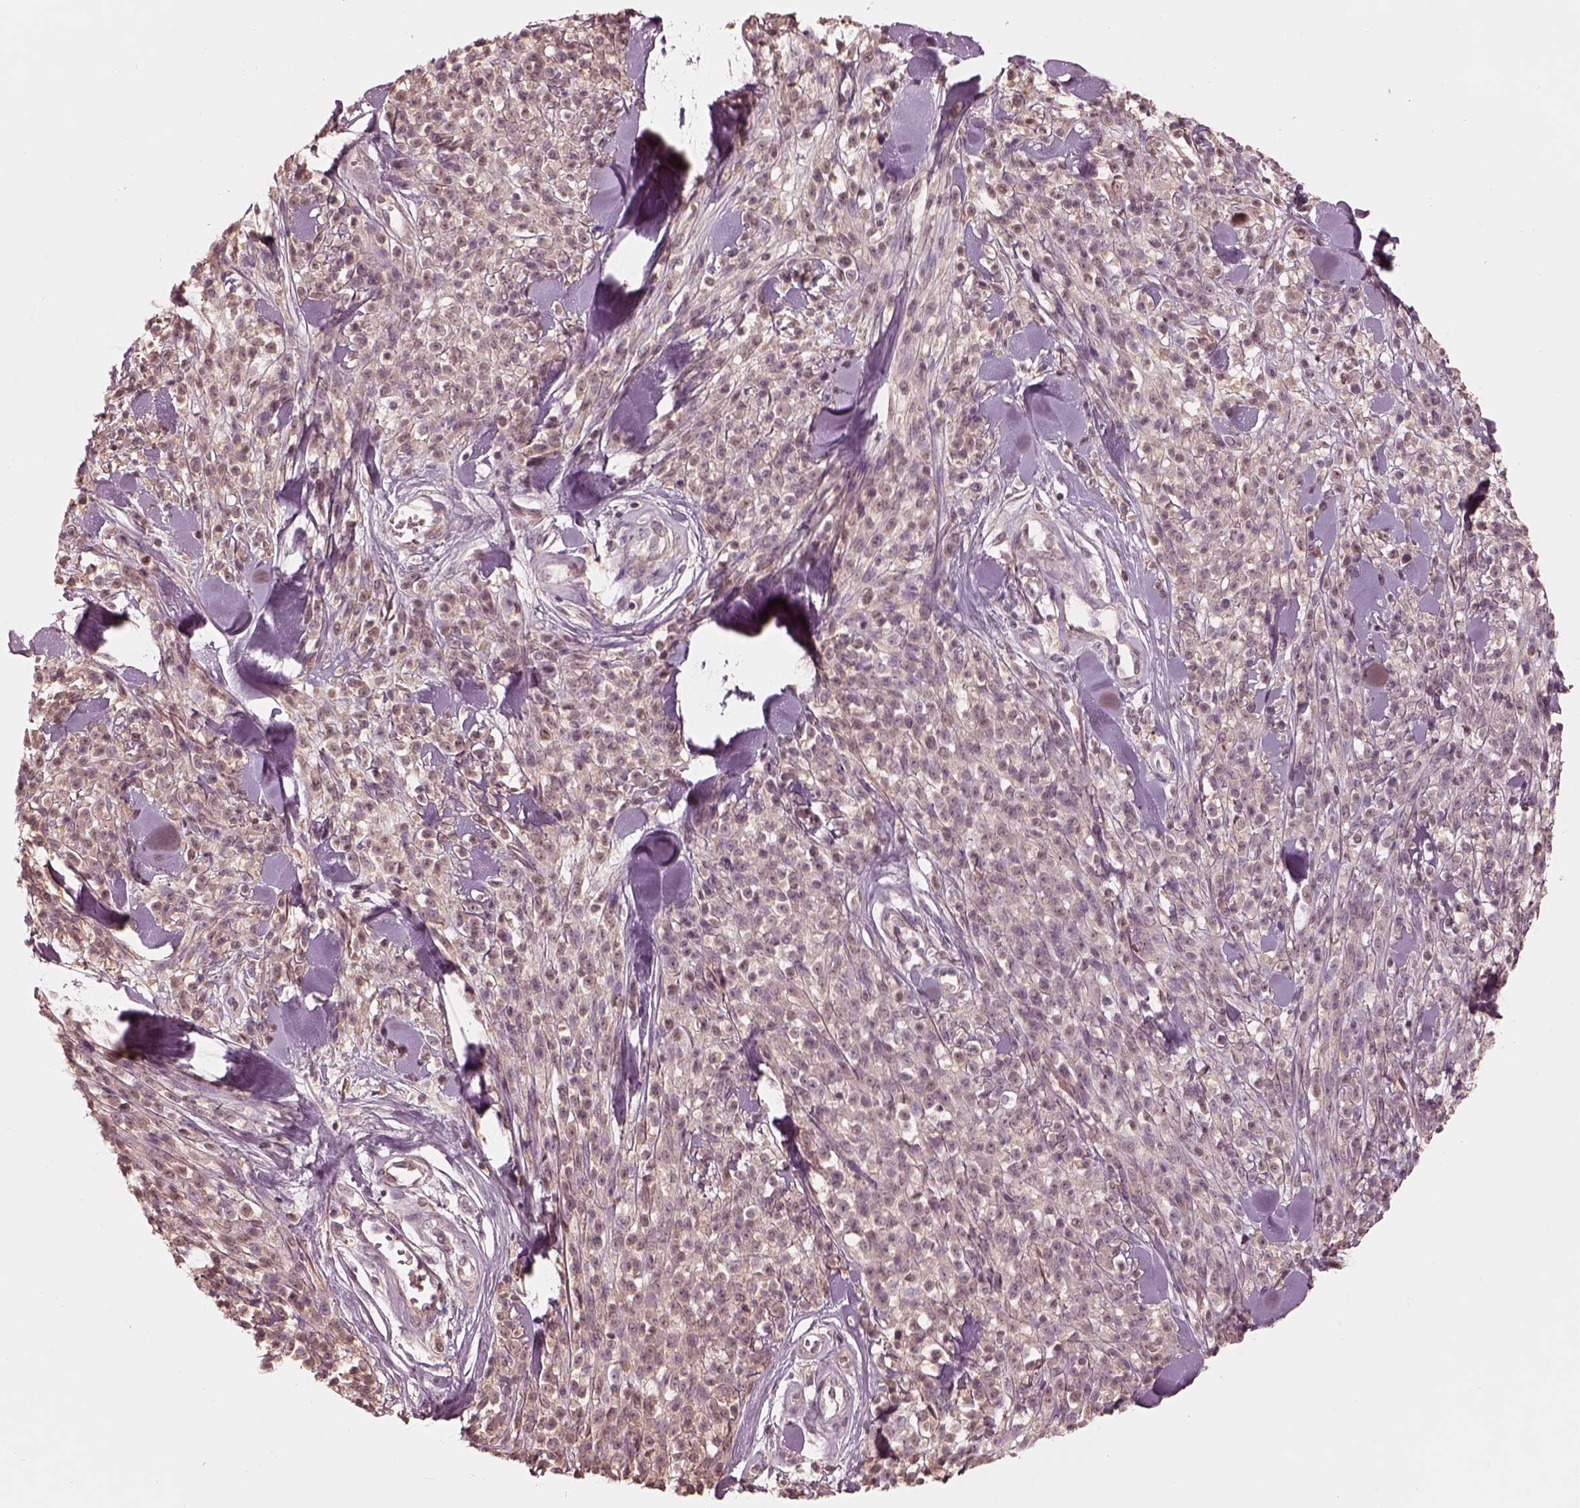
{"staining": {"intensity": "negative", "quantity": "none", "location": "none"}, "tissue": "melanoma", "cell_type": "Tumor cells", "image_type": "cancer", "snomed": [{"axis": "morphology", "description": "Malignant melanoma, NOS"}, {"axis": "topography", "description": "Skin"}, {"axis": "topography", "description": "Skin of trunk"}], "caption": "Melanoma was stained to show a protein in brown. There is no significant positivity in tumor cells. Nuclei are stained in blue.", "gene": "TF", "patient": {"sex": "male", "age": 74}}